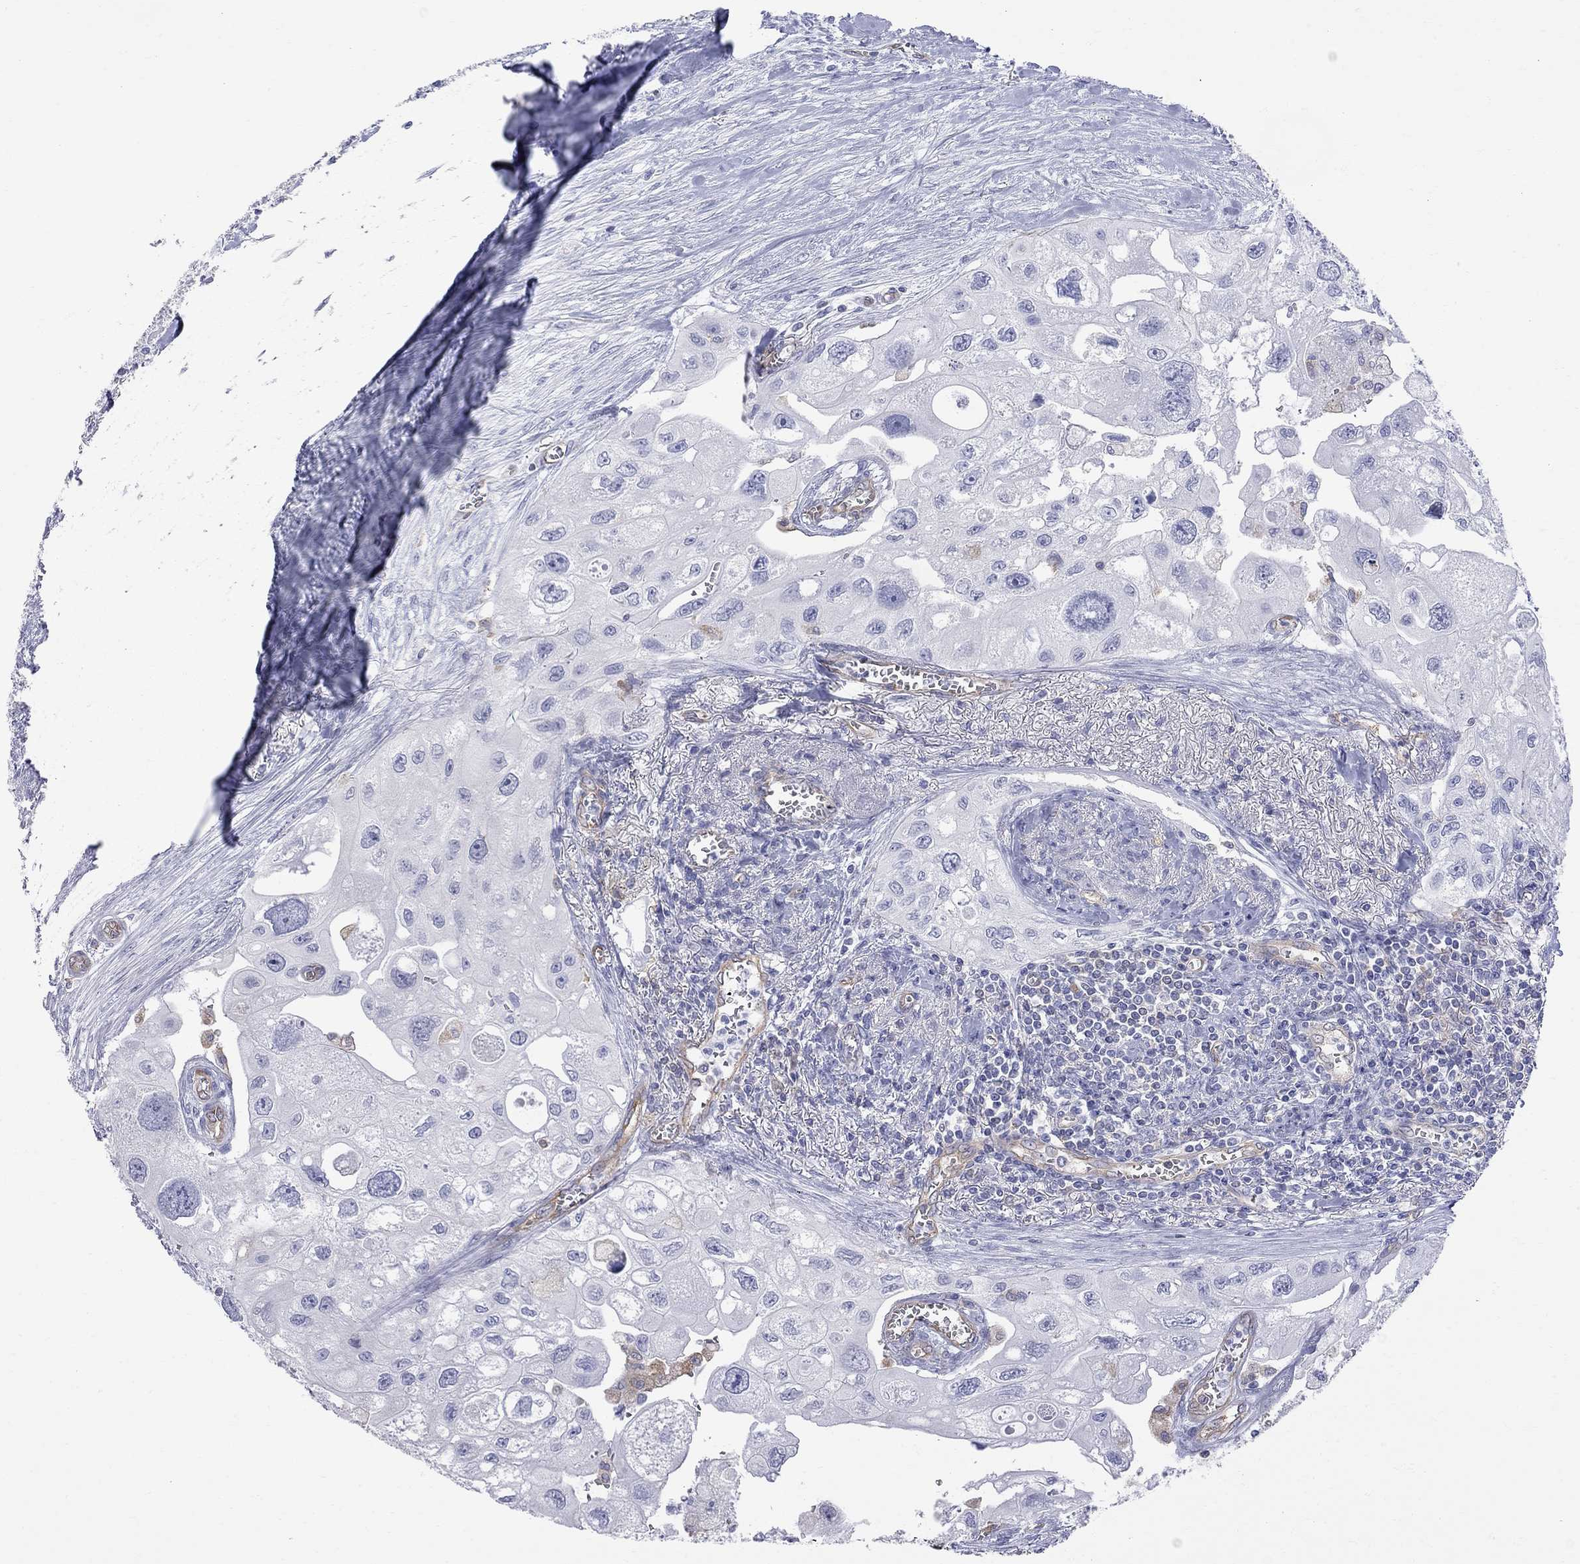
{"staining": {"intensity": "negative", "quantity": "none", "location": "none"}, "tissue": "urothelial cancer", "cell_type": "Tumor cells", "image_type": "cancer", "snomed": [{"axis": "morphology", "description": "Urothelial carcinoma, High grade"}, {"axis": "topography", "description": "Urinary bladder"}], "caption": "Histopathology image shows no protein expression in tumor cells of urothelial cancer tissue.", "gene": "ABI3", "patient": {"sex": "male", "age": 59}}